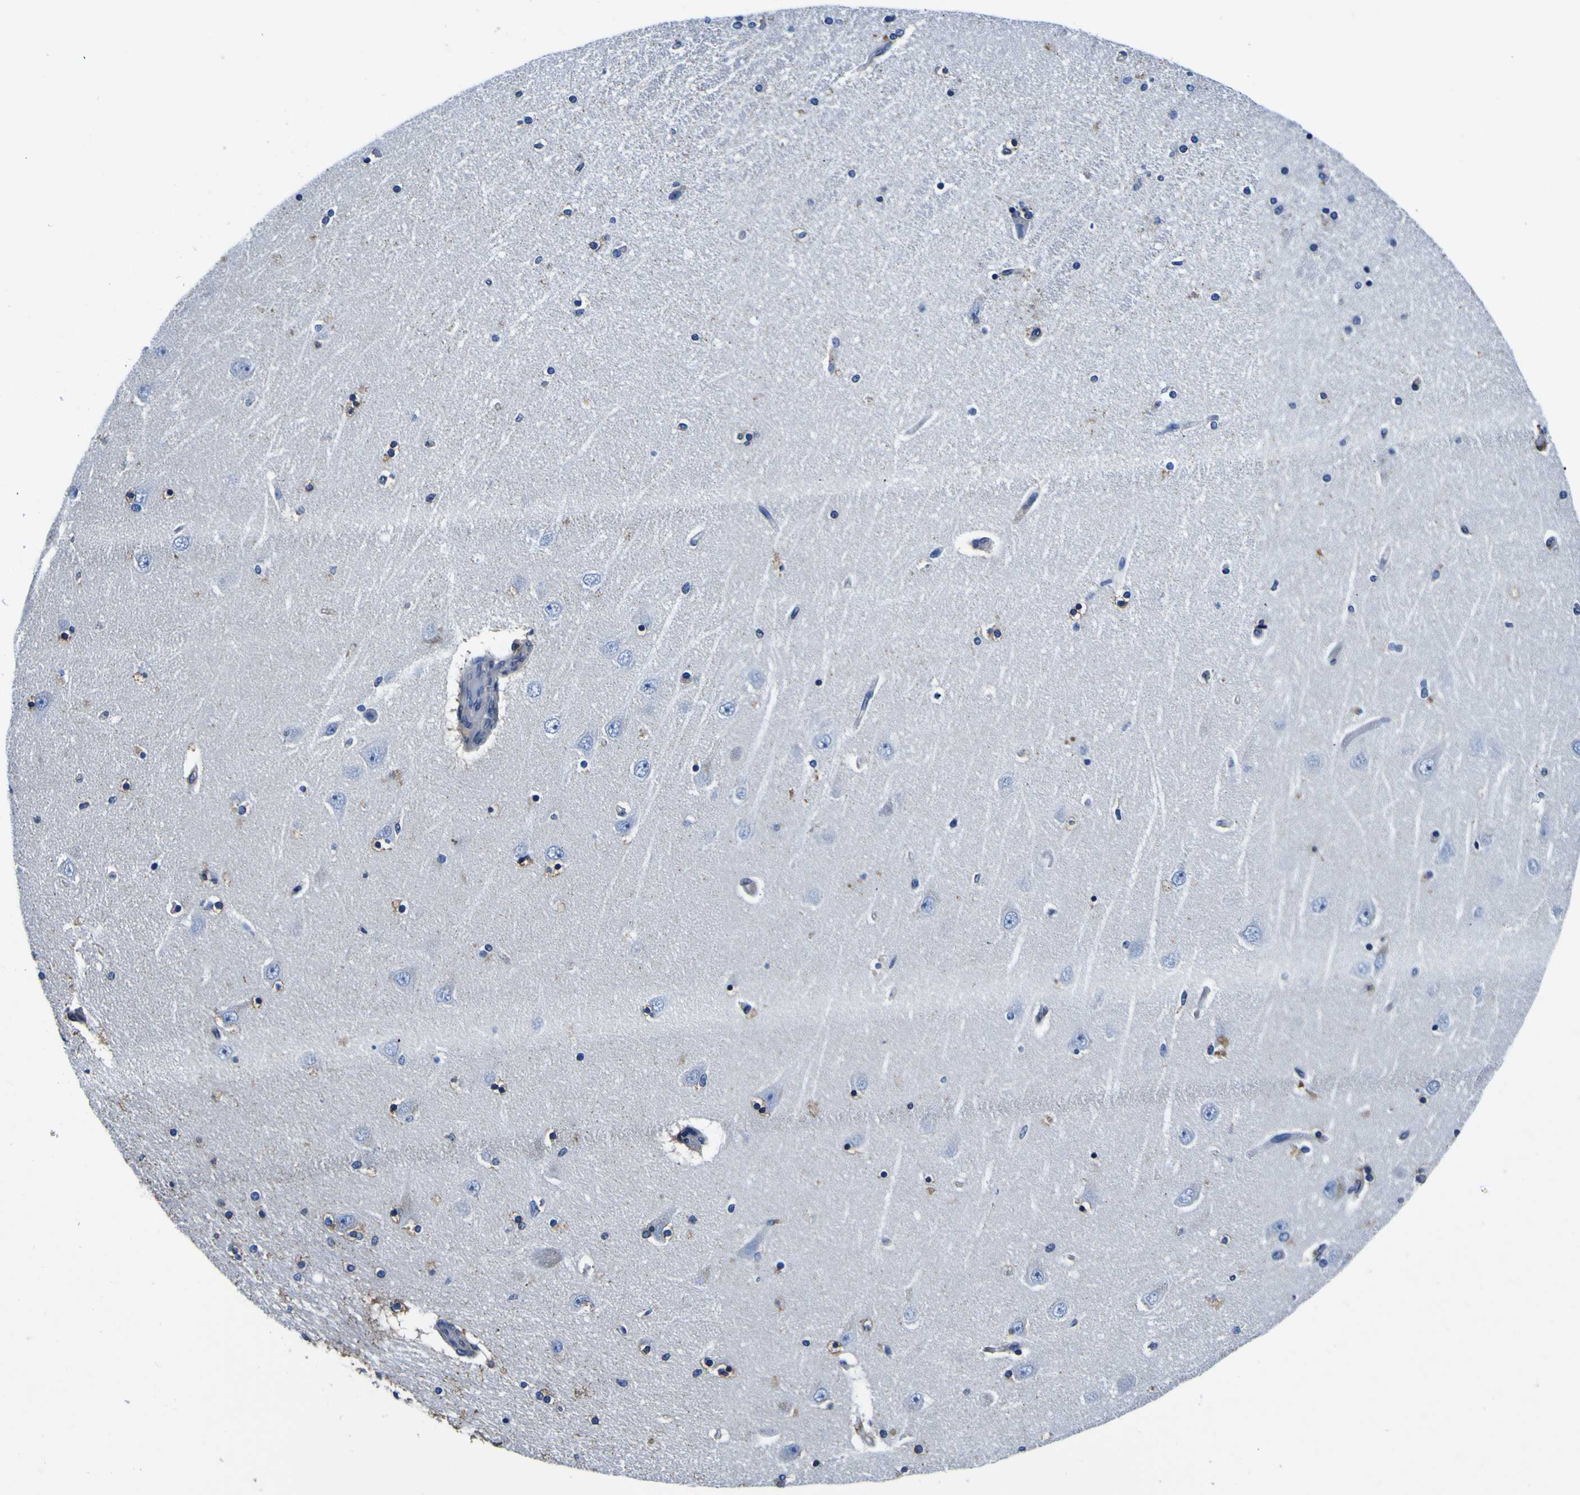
{"staining": {"intensity": "moderate", "quantity": "<25%", "location": "cytoplasmic/membranous"}, "tissue": "hippocampus", "cell_type": "Glial cells", "image_type": "normal", "snomed": [{"axis": "morphology", "description": "Normal tissue, NOS"}, {"axis": "topography", "description": "Hippocampus"}], "caption": "Human hippocampus stained for a protein (brown) displays moderate cytoplasmic/membranous positive staining in approximately <25% of glial cells.", "gene": "PXDN", "patient": {"sex": "female", "age": 54}}